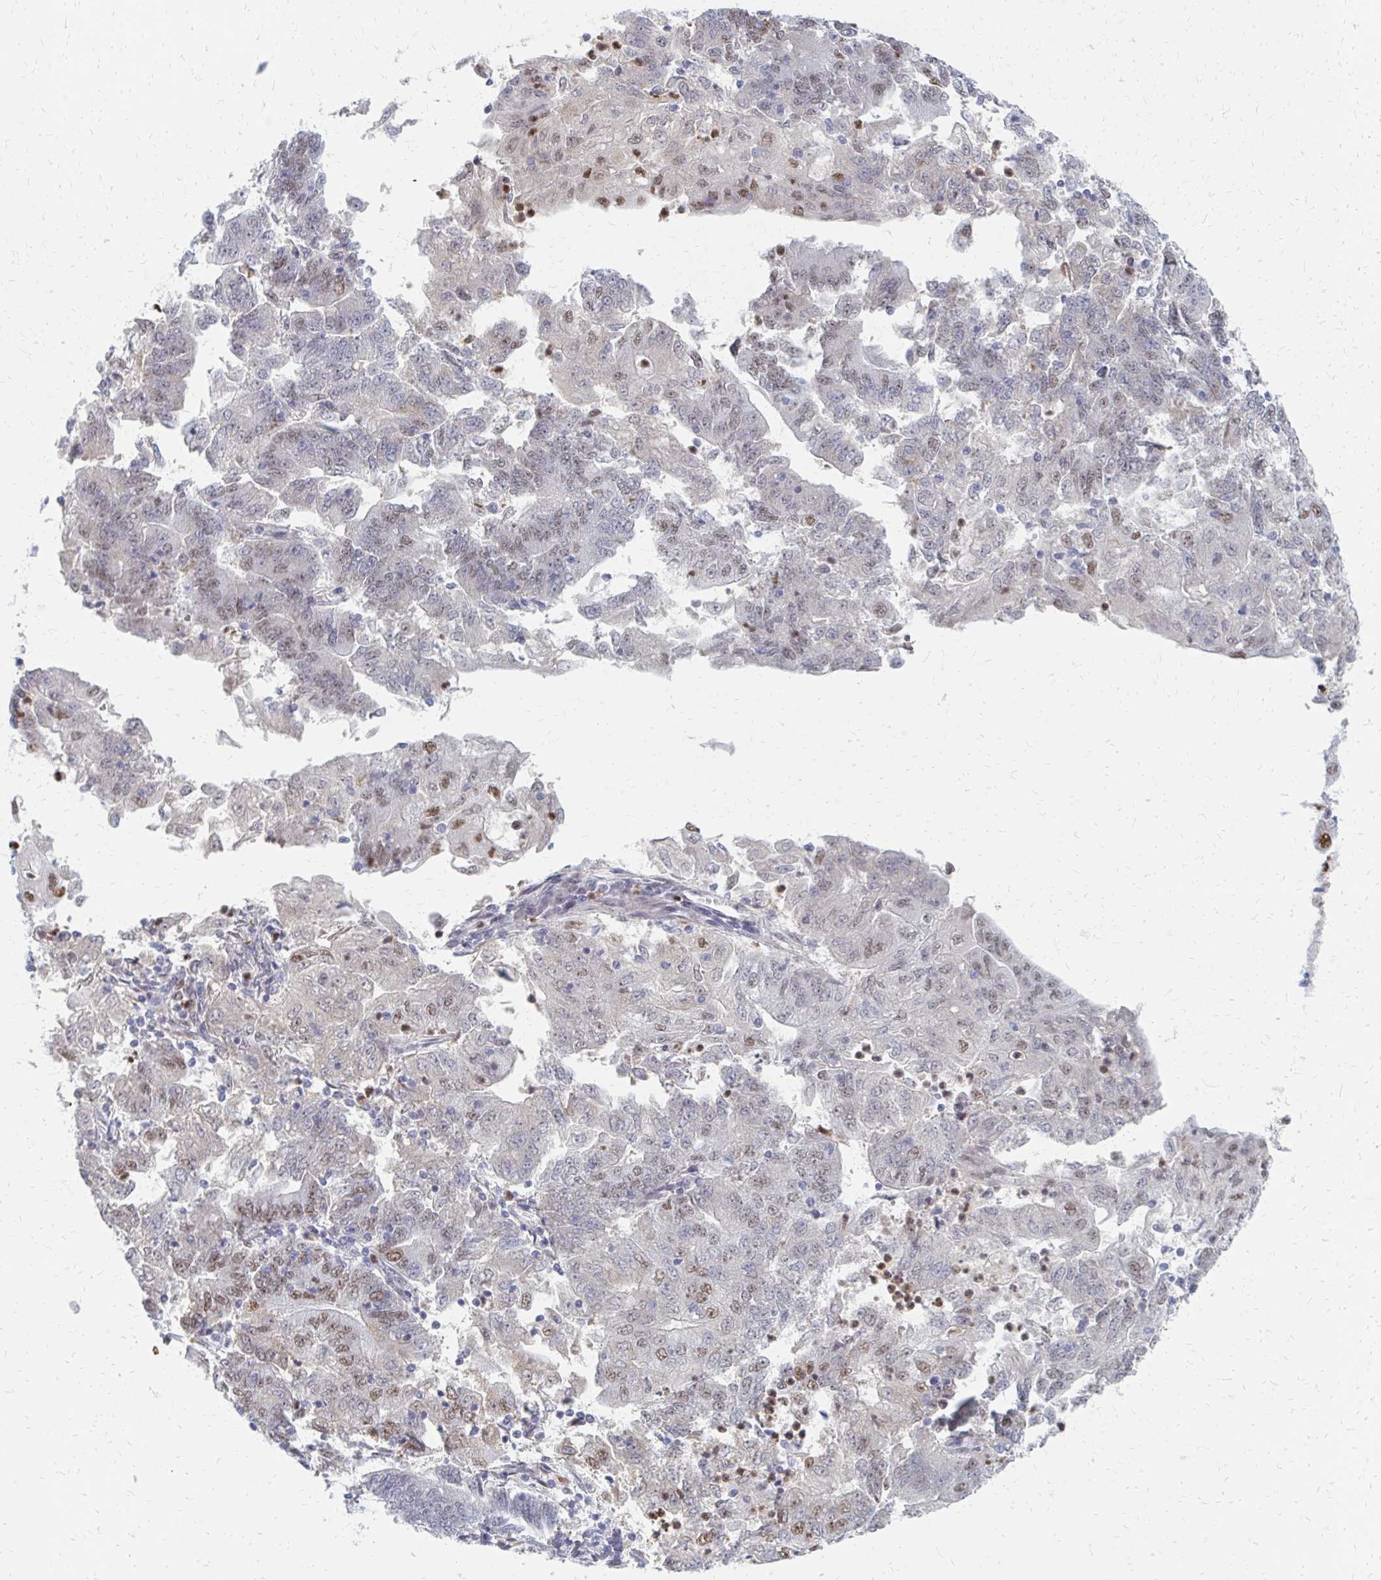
{"staining": {"intensity": "moderate", "quantity": "<25%", "location": "nuclear"}, "tissue": "endometrial cancer", "cell_type": "Tumor cells", "image_type": "cancer", "snomed": [{"axis": "morphology", "description": "Adenocarcinoma, NOS"}, {"axis": "topography", "description": "Endometrium"}], "caption": "There is low levels of moderate nuclear expression in tumor cells of adenocarcinoma (endometrial), as demonstrated by immunohistochemical staining (brown color).", "gene": "PLK3", "patient": {"sex": "female", "age": 70}}